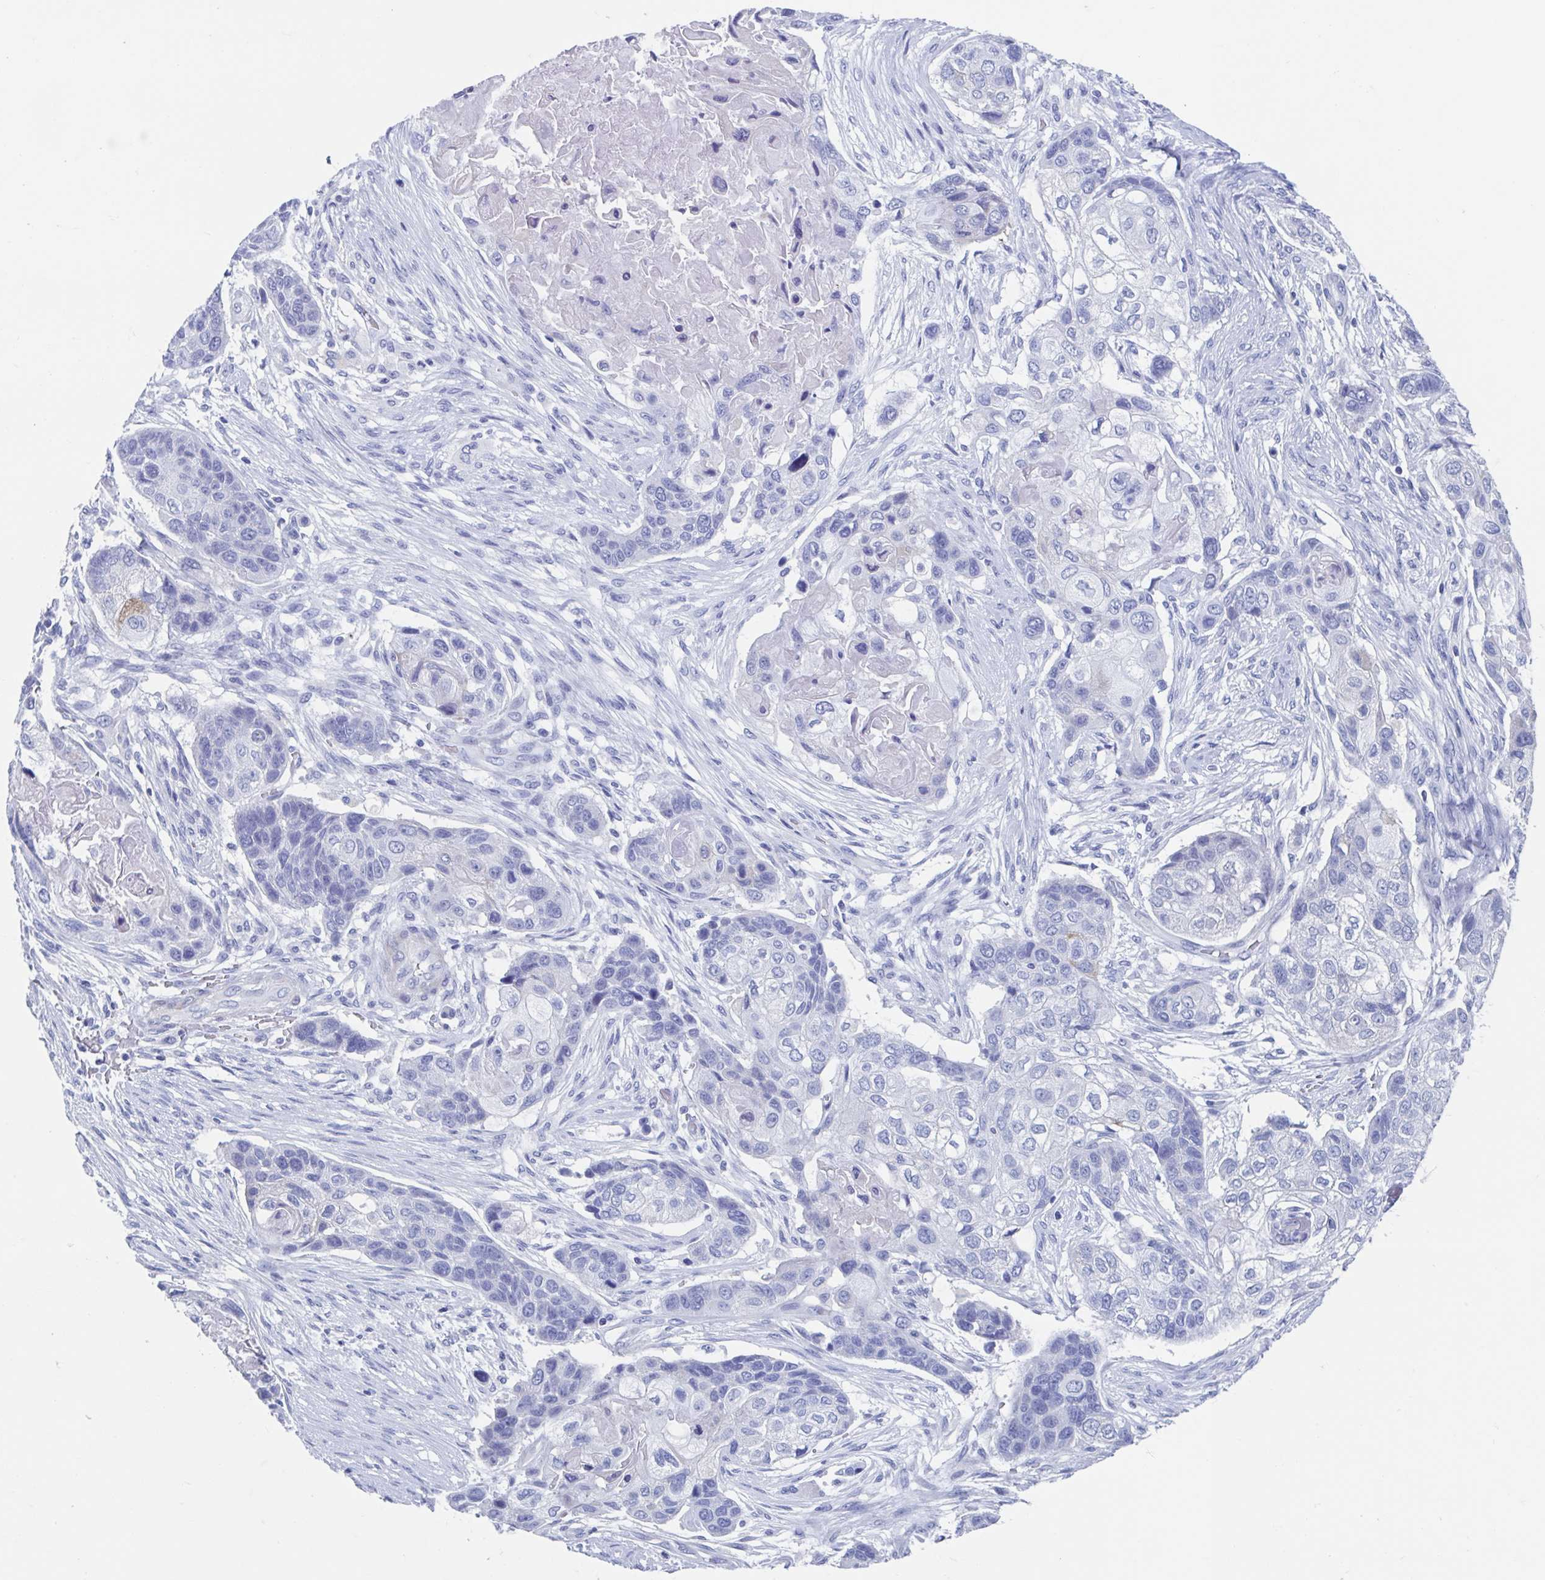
{"staining": {"intensity": "negative", "quantity": "none", "location": "none"}, "tissue": "lung cancer", "cell_type": "Tumor cells", "image_type": "cancer", "snomed": [{"axis": "morphology", "description": "Squamous cell carcinoma, NOS"}, {"axis": "topography", "description": "Lung"}], "caption": "High magnification brightfield microscopy of squamous cell carcinoma (lung) stained with DAB (brown) and counterstained with hematoxylin (blue): tumor cells show no significant expression.", "gene": "SHCBP1L", "patient": {"sex": "male", "age": 69}}